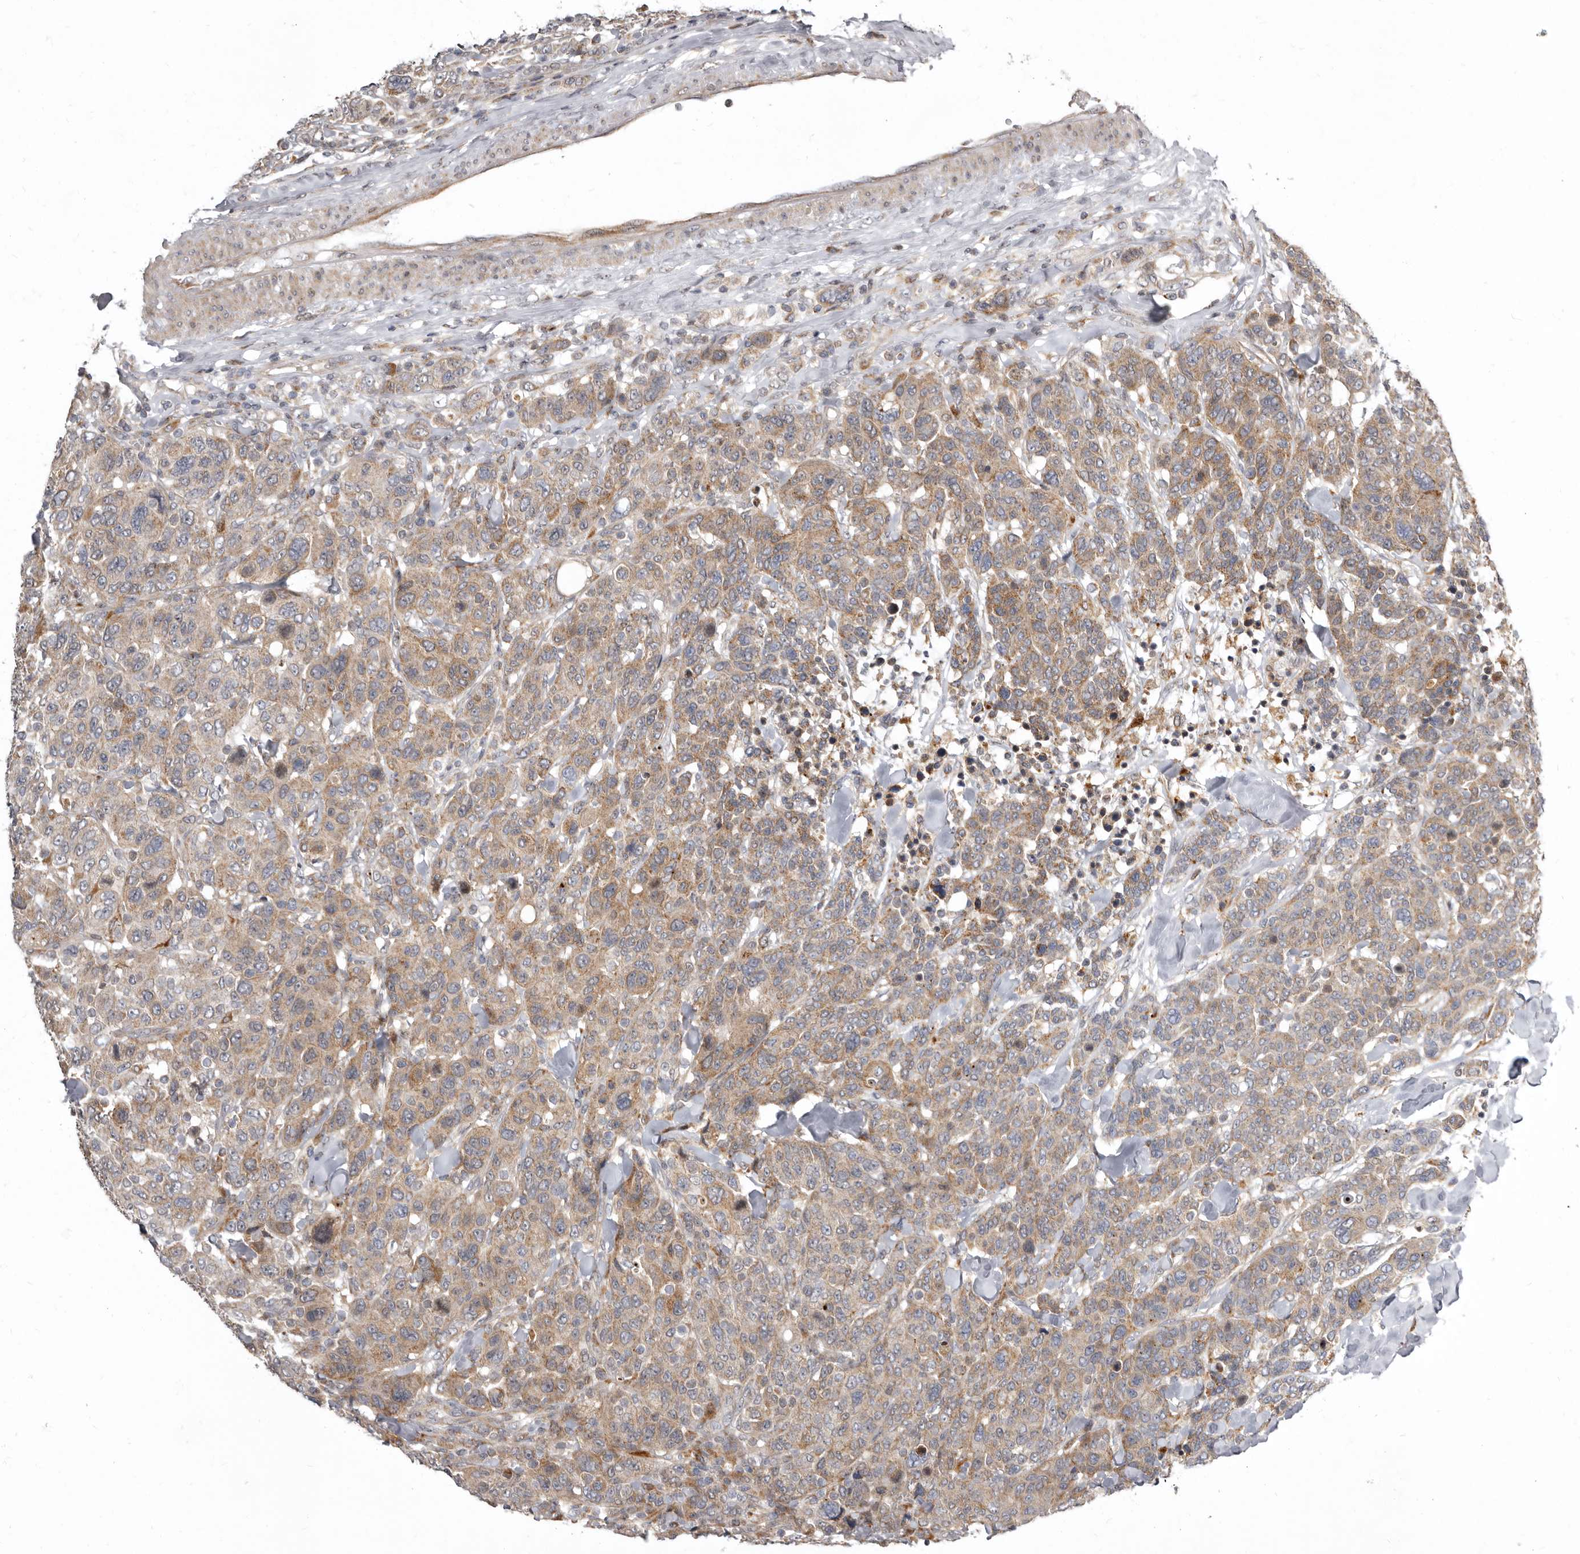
{"staining": {"intensity": "weak", "quantity": ">75%", "location": "cytoplasmic/membranous"}, "tissue": "breast cancer", "cell_type": "Tumor cells", "image_type": "cancer", "snomed": [{"axis": "morphology", "description": "Duct carcinoma"}, {"axis": "topography", "description": "Breast"}], "caption": "About >75% of tumor cells in breast cancer (infiltrating ductal carcinoma) display weak cytoplasmic/membranous protein expression as visualized by brown immunohistochemical staining.", "gene": "SMC4", "patient": {"sex": "female", "age": 37}}